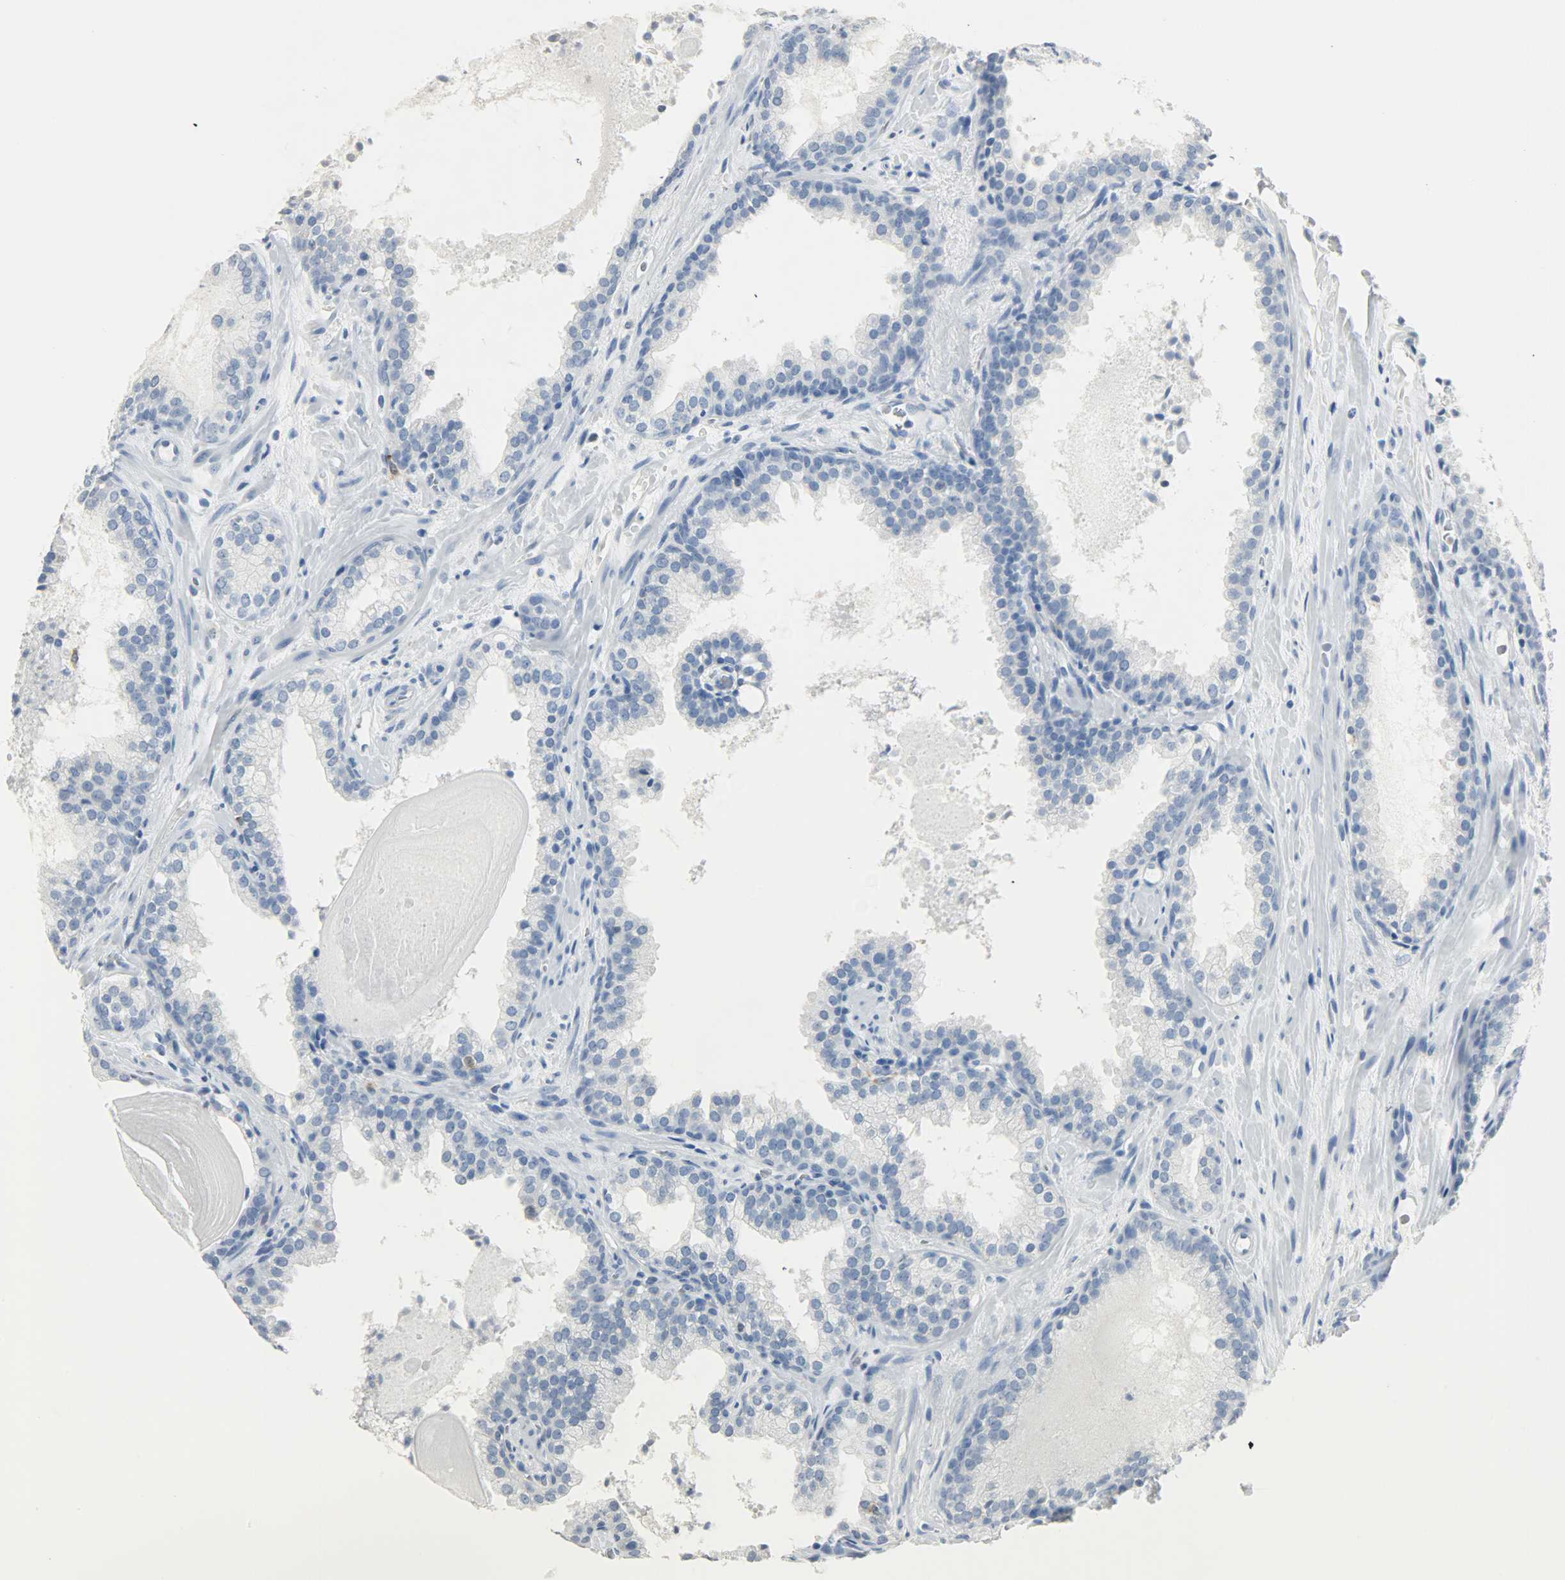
{"staining": {"intensity": "negative", "quantity": "none", "location": "none"}, "tissue": "prostate cancer", "cell_type": "Tumor cells", "image_type": "cancer", "snomed": [{"axis": "morphology", "description": "Adenocarcinoma, Low grade"}, {"axis": "topography", "description": "Prostate"}], "caption": "IHC of human prostate cancer (adenocarcinoma (low-grade)) demonstrates no expression in tumor cells.", "gene": "PTPN6", "patient": {"sex": "male", "age": 63}}